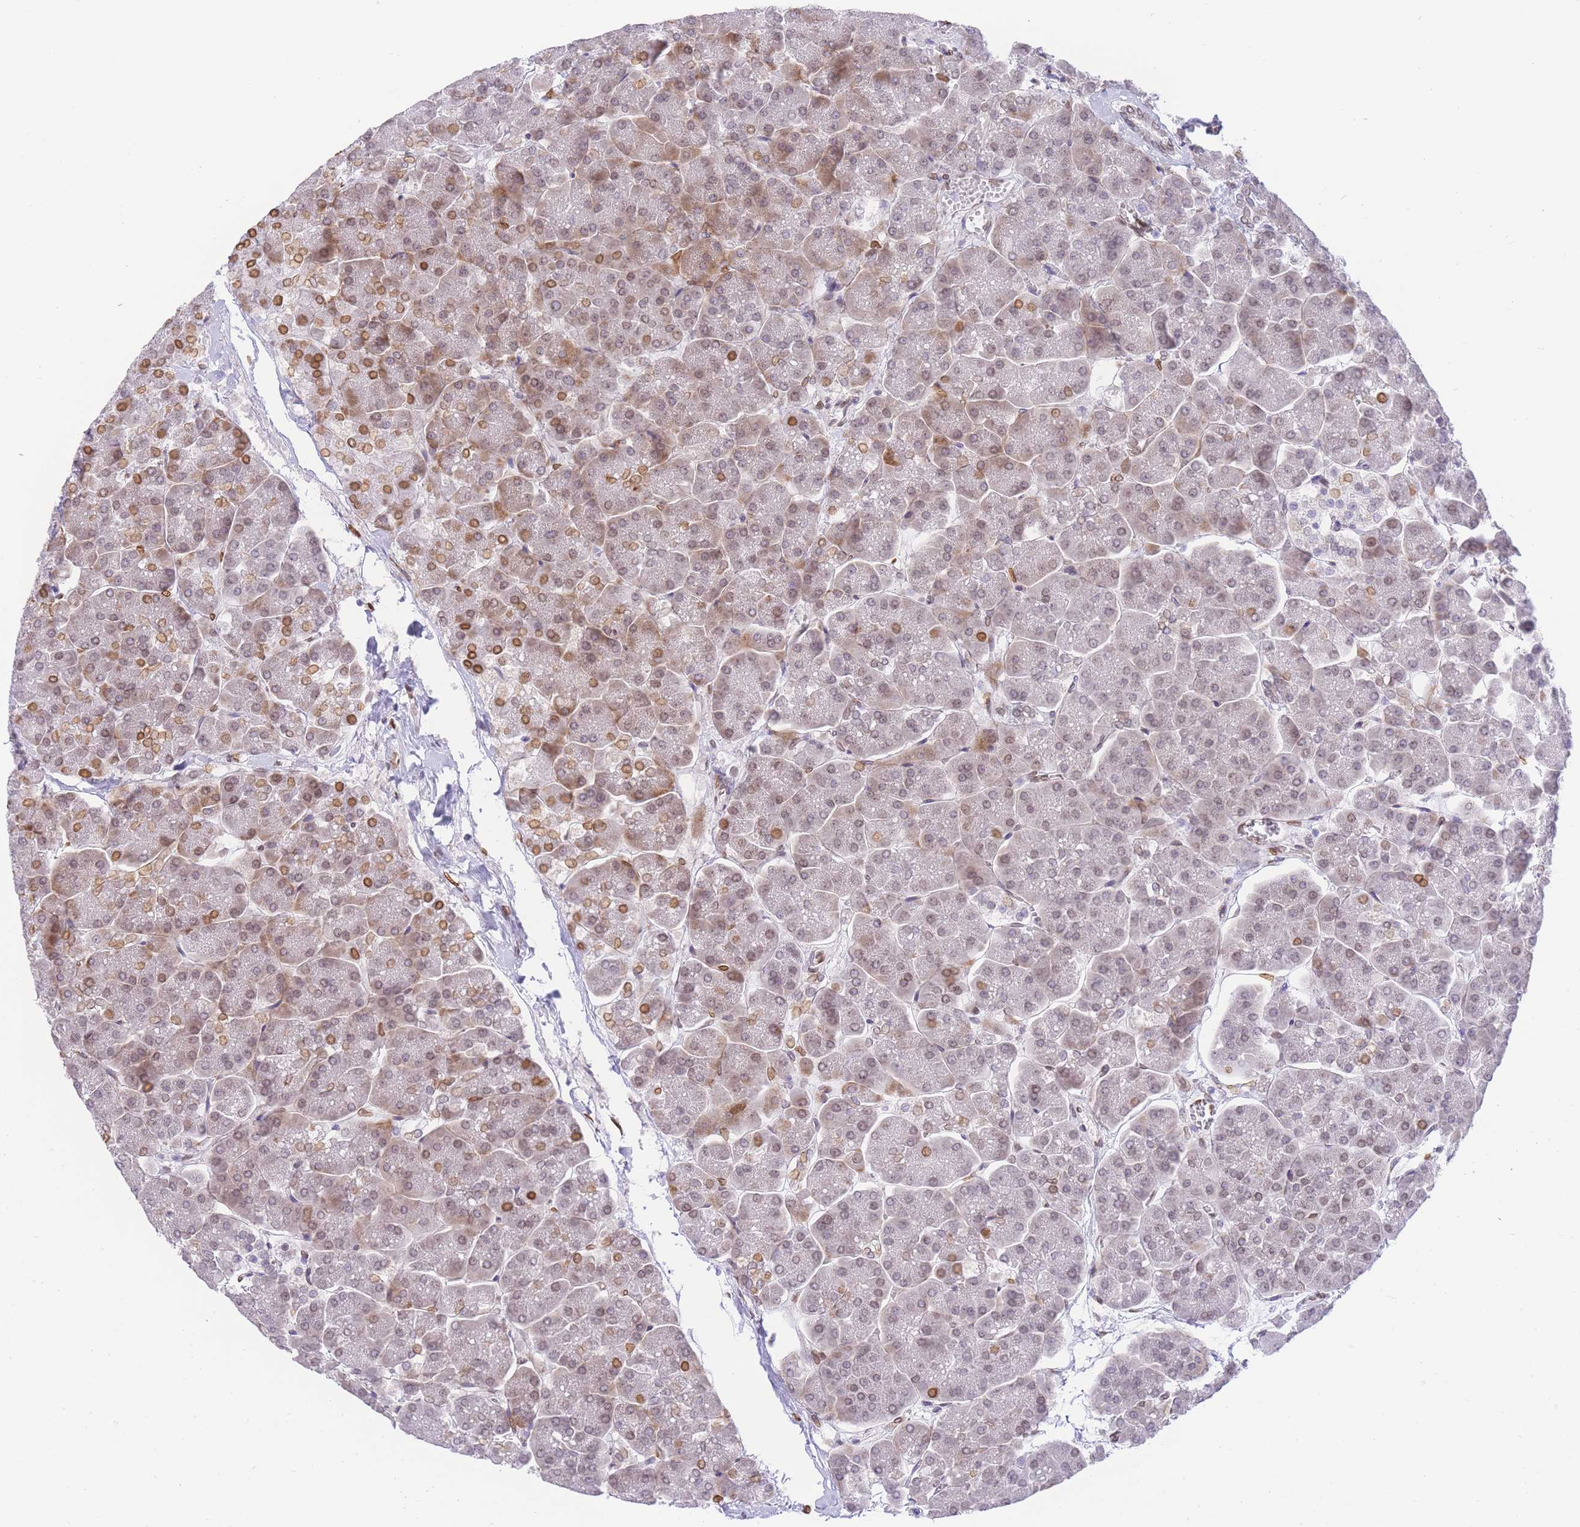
{"staining": {"intensity": "moderate", "quantity": ">75%", "location": "cytoplasmic/membranous,nuclear"}, "tissue": "pancreas", "cell_type": "Exocrine glandular cells", "image_type": "normal", "snomed": [{"axis": "morphology", "description": "Normal tissue, NOS"}, {"axis": "topography", "description": "Pancreas"}, {"axis": "topography", "description": "Peripheral nerve tissue"}], "caption": "A medium amount of moderate cytoplasmic/membranous,nuclear positivity is seen in about >75% of exocrine glandular cells in benign pancreas.", "gene": "OR10AD1", "patient": {"sex": "male", "age": 54}}